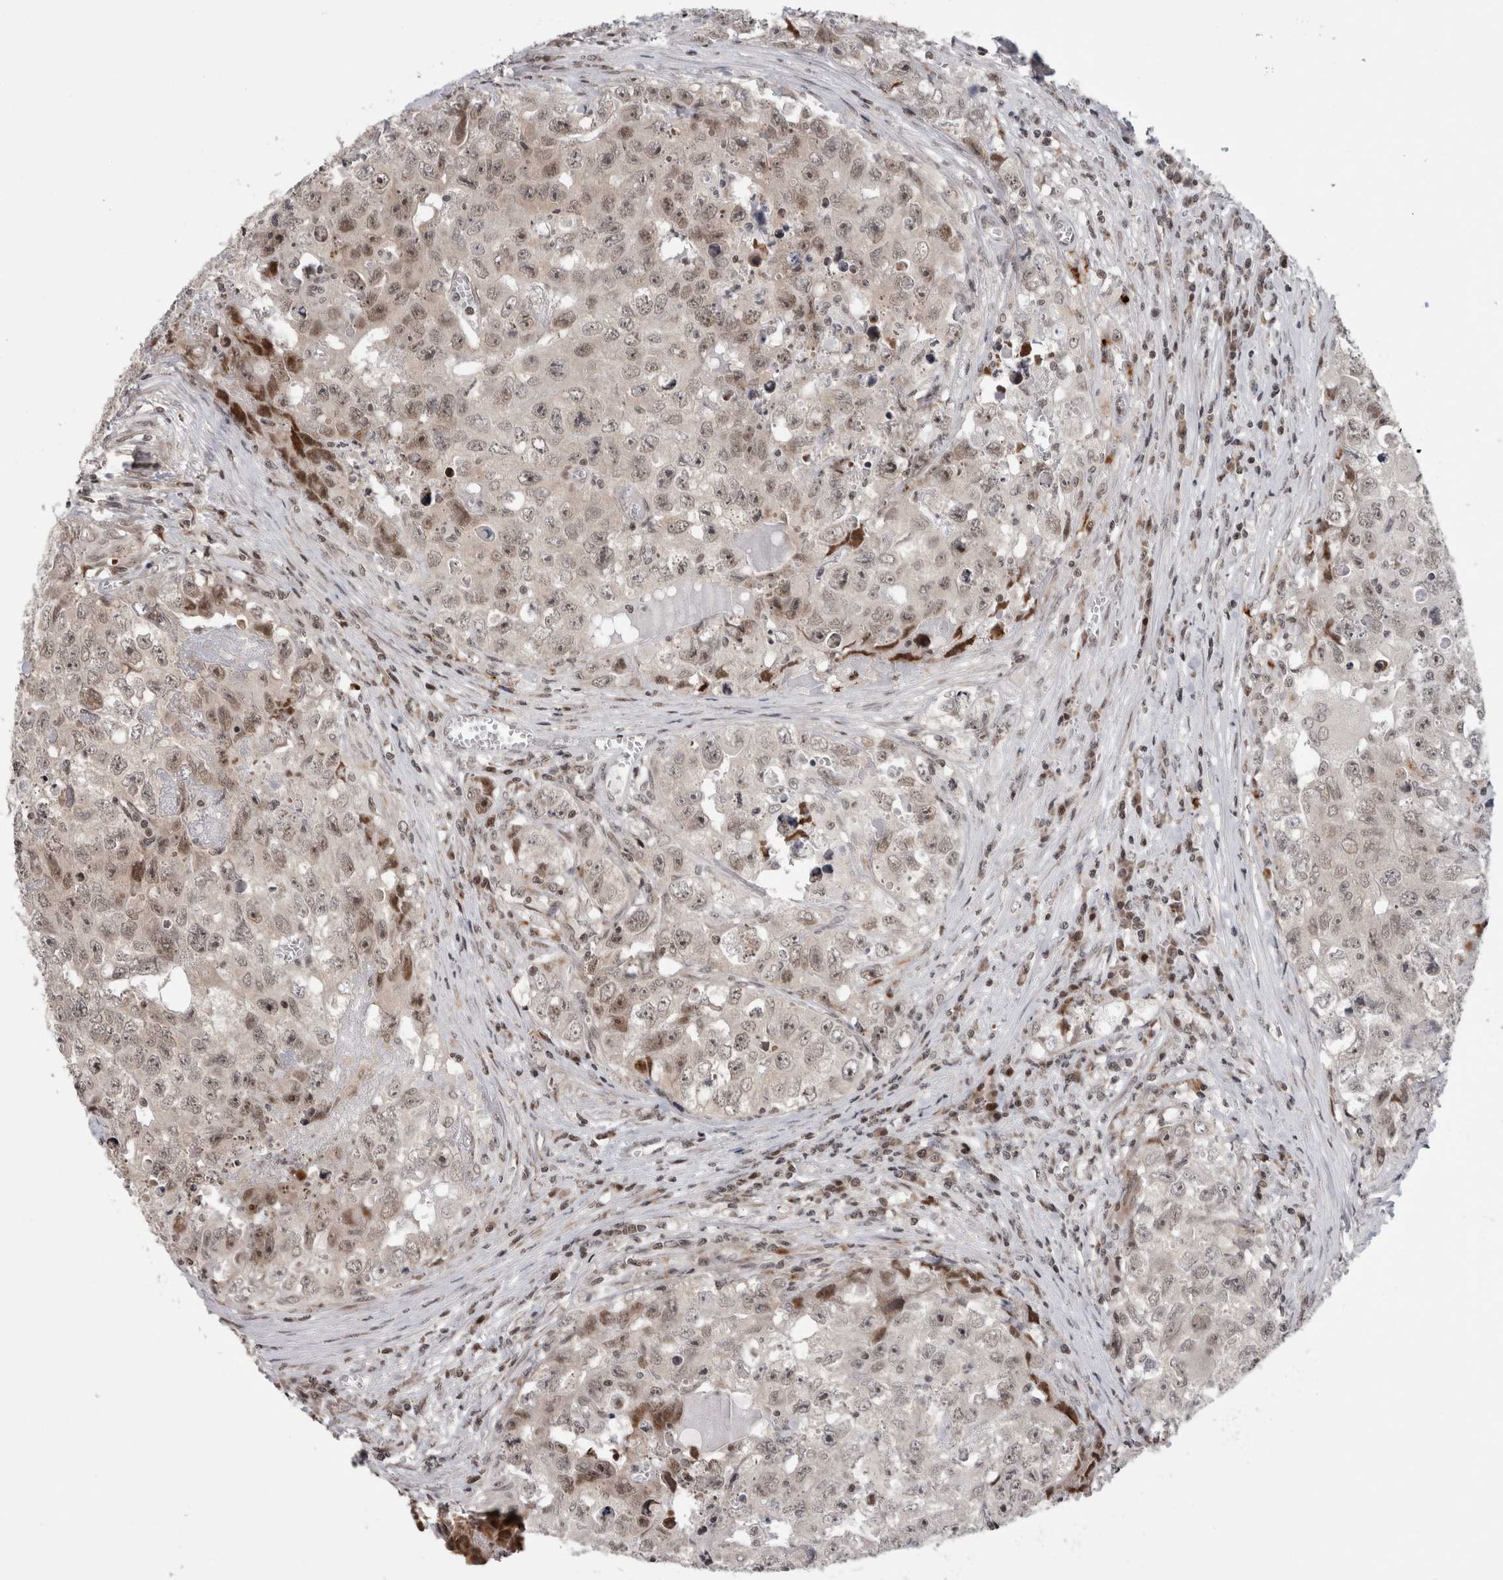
{"staining": {"intensity": "moderate", "quantity": "<25%", "location": "nuclear"}, "tissue": "testis cancer", "cell_type": "Tumor cells", "image_type": "cancer", "snomed": [{"axis": "morphology", "description": "Seminoma, NOS"}, {"axis": "morphology", "description": "Carcinoma, Embryonal, NOS"}, {"axis": "topography", "description": "Testis"}], "caption": "The micrograph exhibits immunohistochemical staining of testis cancer (embryonal carcinoma). There is moderate nuclear positivity is identified in approximately <25% of tumor cells. Using DAB (3,3'-diaminobenzidine) (brown) and hematoxylin (blue) stains, captured at high magnification using brightfield microscopy.", "gene": "ZBTB11", "patient": {"sex": "male", "age": 43}}